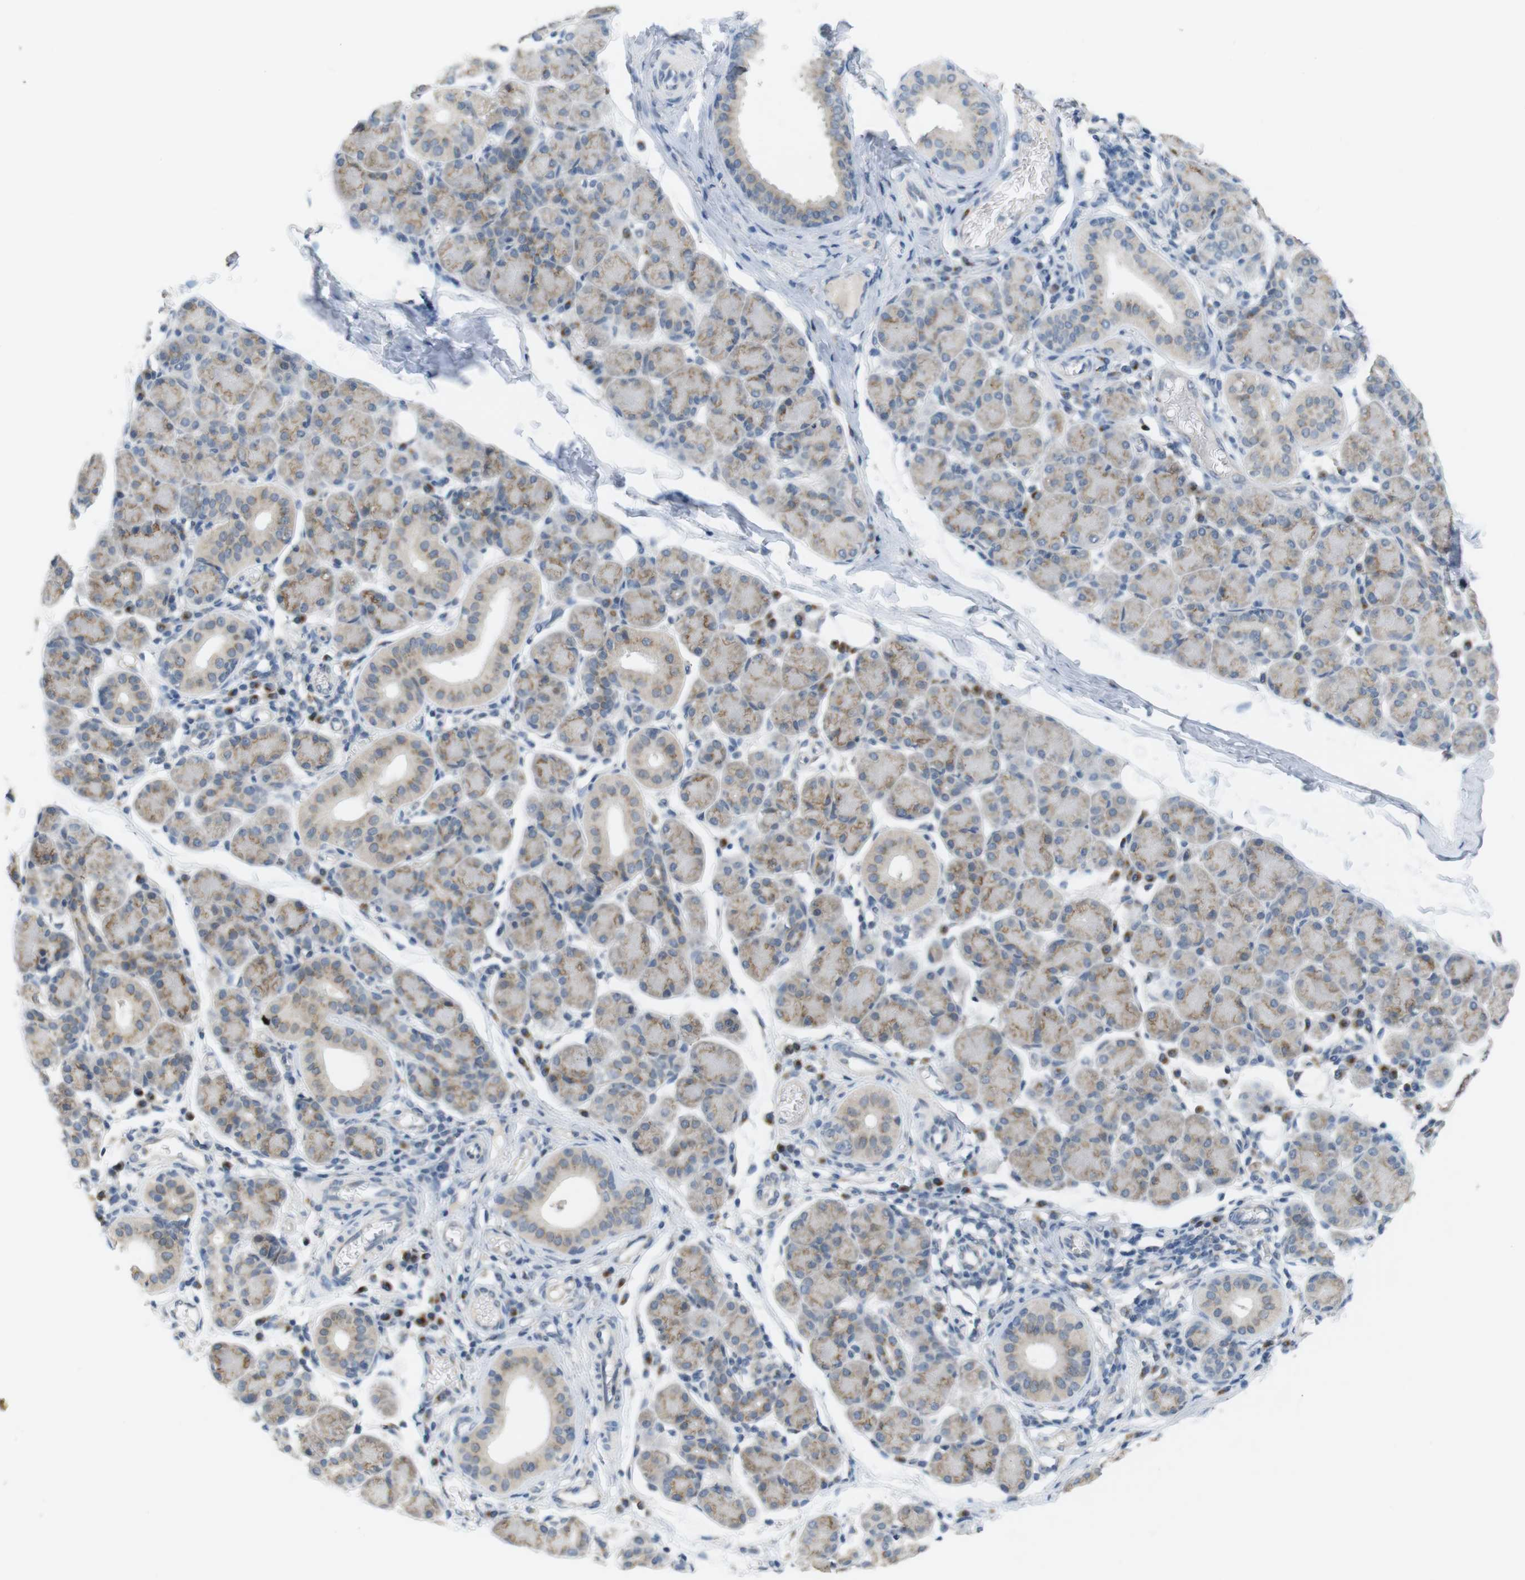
{"staining": {"intensity": "moderate", "quantity": "25%-75%", "location": "cytoplasmic/membranous"}, "tissue": "salivary gland", "cell_type": "Glandular cells", "image_type": "normal", "snomed": [{"axis": "morphology", "description": "Normal tissue, NOS"}, {"axis": "morphology", "description": "Inflammation, NOS"}, {"axis": "topography", "description": "Lymph node"}, {"axis": "topography", "description": "Salivary gland"}], "caption": "High-power microscopy captured an immunohistochemistry image of normal salivary gland, revealing moderate cytoplasmic/membranous staining in about 25%-75% of glandular cells.", "gene": "YIPF3", "patient": {"sex": "male", "age": 3}}